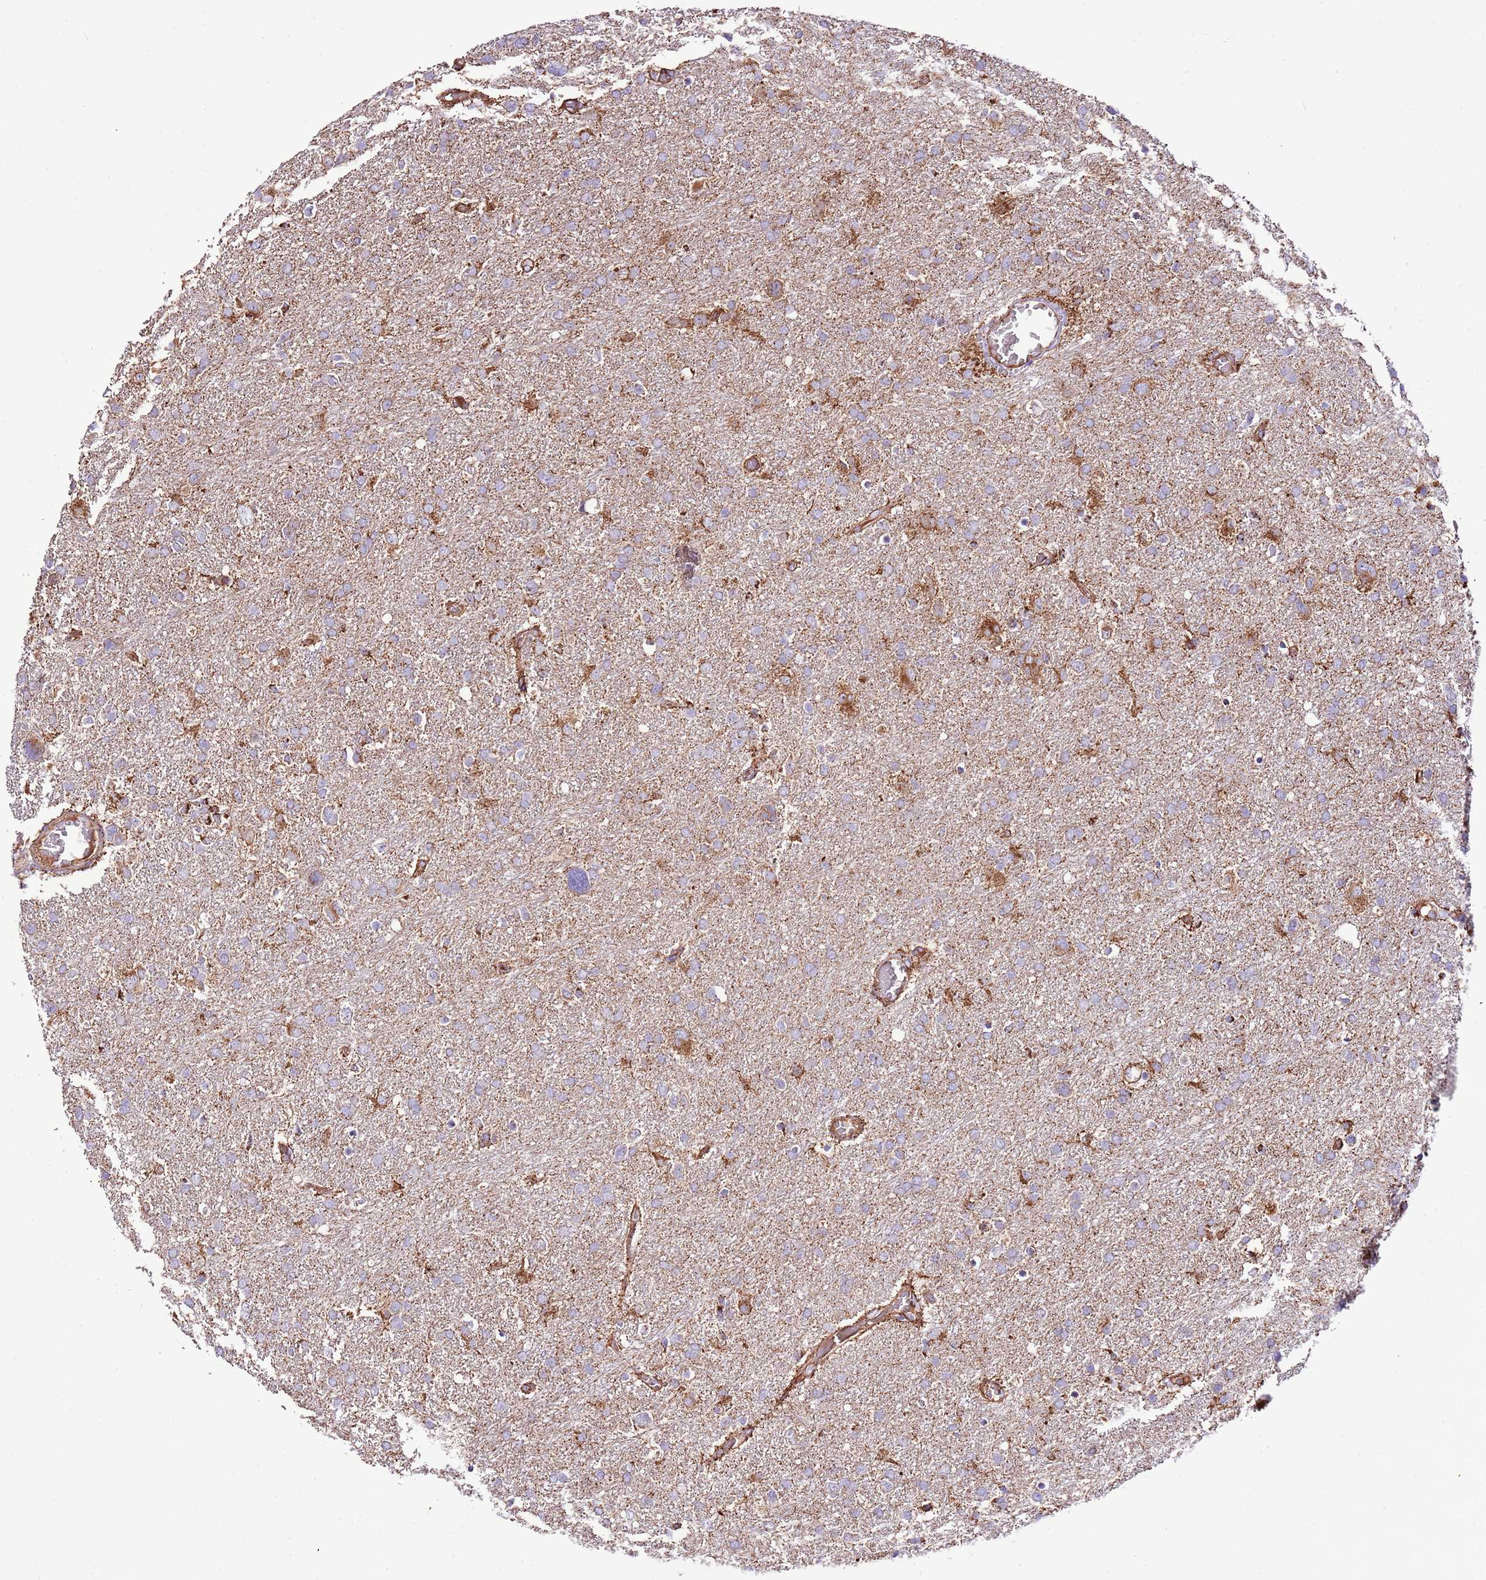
{"staining": {"intensity": "weak", "quantity": ">75%", "location": "cytoplasmic/membranous"}, "tissue": "glioma", "cell_type": "Tumor cells", "image_type": "cancer", "snomed": [{"axis": "morphology", "description": "Glioma, malignant, High grade"}, {"axis": "topography", "description": "Brain"}], "caption": "The immunohistochemical stain labels weak cytoplasmic/membranous staining in tumor cells of glioma tissue.", "gene": "DOCK6", "patient": {"sex": "male", "age": 61}}